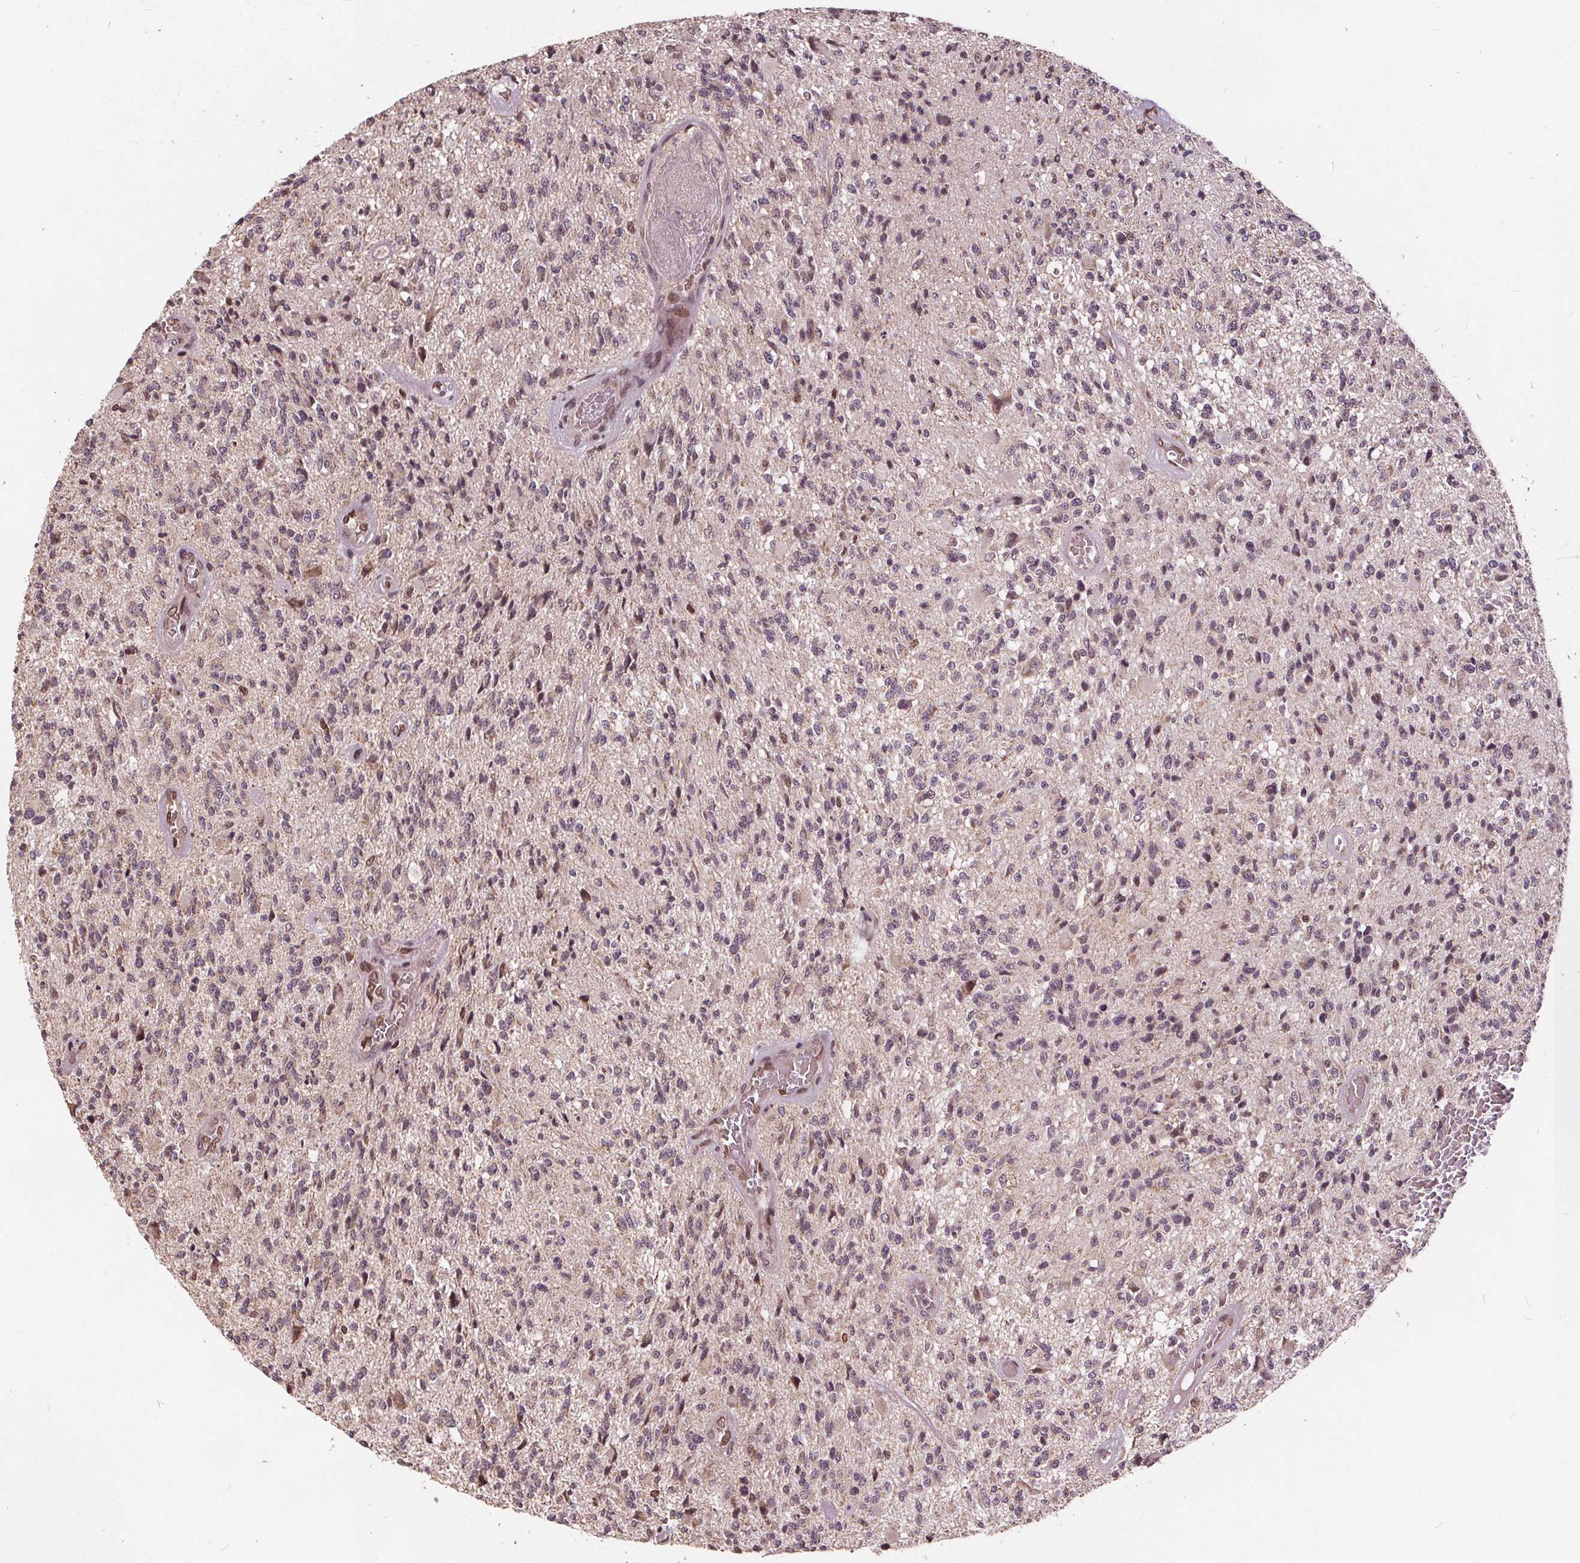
{"staining": {"intensity": "moderate", "quantity": "<25%", "location": "nuclear"}, "tissue": "glioma", "cell_type": "Tumor cells", "image_type": "cancer", "snomed": [{"axis": "morphology", "description": "Glioma, malignant, High grade"}, {"axis": "topography", "description": "Brain"}], "caption": "Immunohistochemistry of malignant glioma (high-grade) displays low levels of moderate nuclear staining in approximately <25% of tumor cells.", "gene": "HIF1AN", "patient": {"sex": "female", "age": 63}}